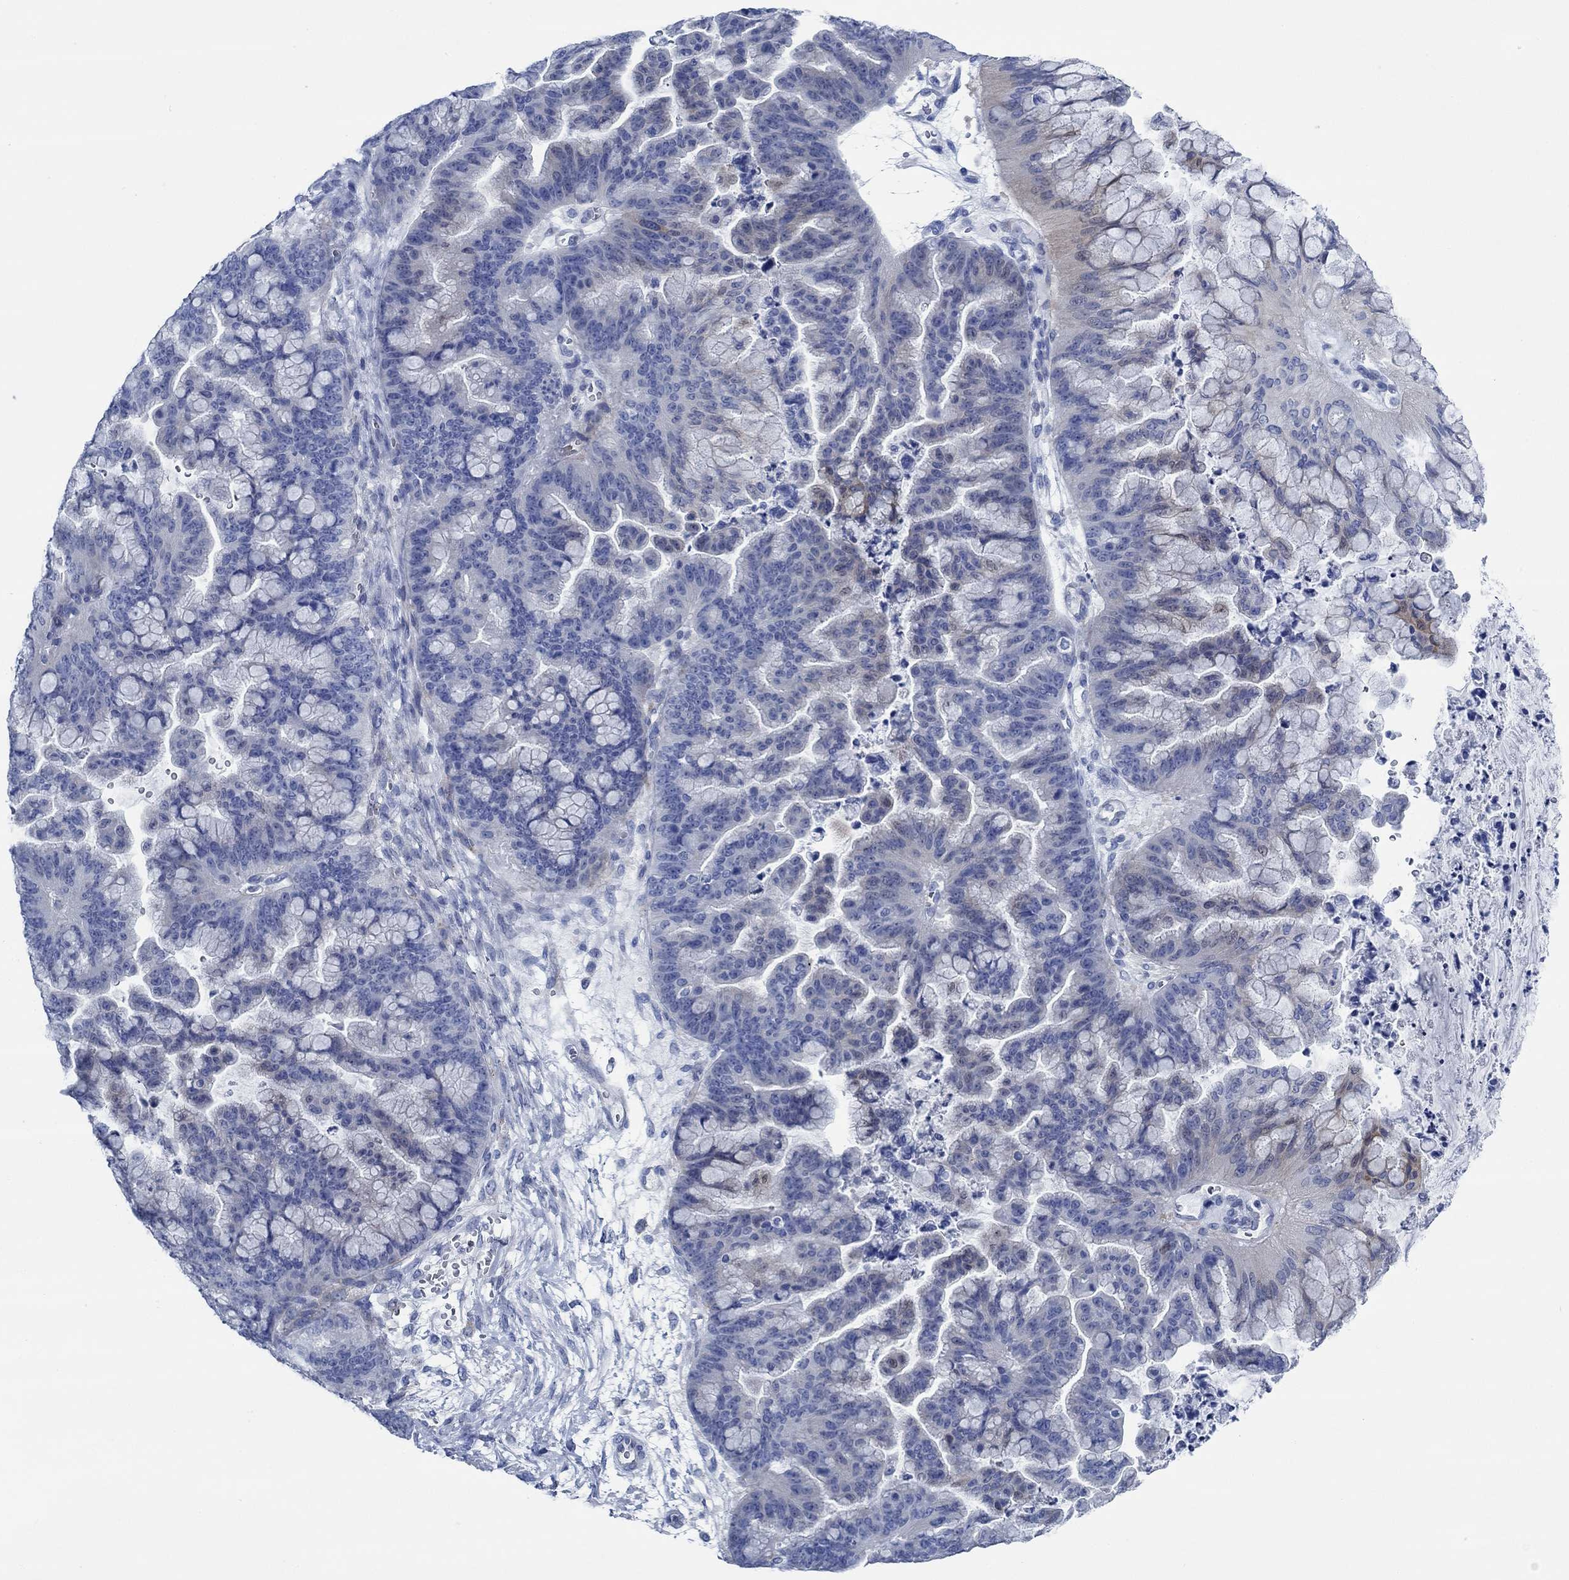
{"staining": {"intensity": "negative", "quantity": "none", "location": "none"}, "tissue": "ovarian cancer", "cell_type": "Tumor cells", "image_type": "cancer", "snomed": [{"axis": "morphology", "description": "Cystadenocarcinoma, mucinous, NOS"}, {"axis": "topography", "description": "Ovary"}], "caption": "This is an IHC image of human ovarian mucinous cystadenocarcinoma. There is no staining in tumor cells.", "gene": "SVEP1", "patient": {"sex": "female", "age": 67}}